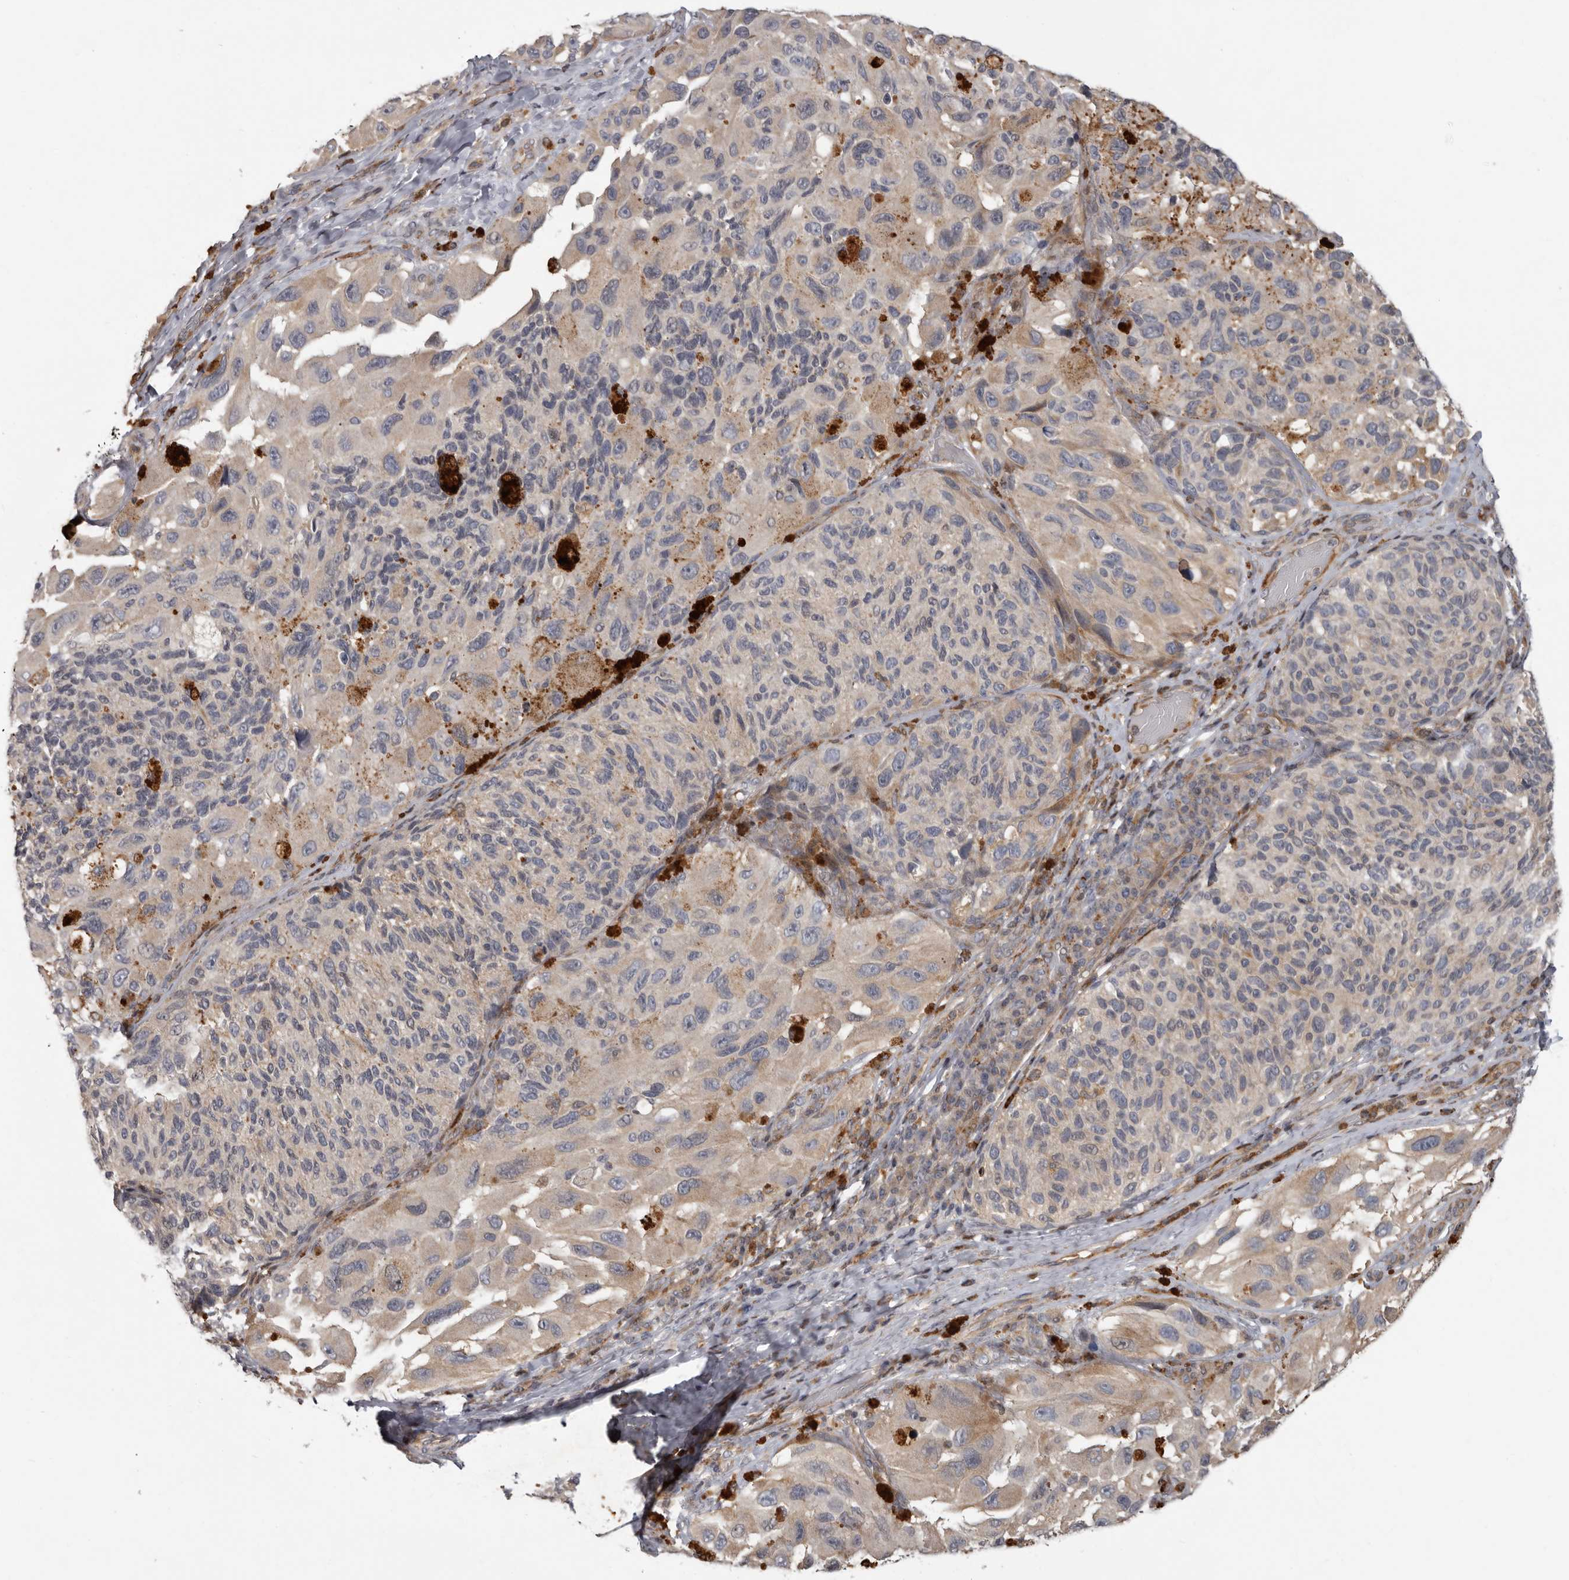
{"staining": {"intensity": "weak", "quantity": "<25%", "location": "cytoplasmic/membranous"}, "tissue": "melanoma", "cell_type": "Tumor cells", "image_type": "cancer", "snomed": [{"axis": "morphology", "description": "Malignant melanoma, NOS"}, {"axis": "topography", "description": "Skin"}], "caption": "The image reveals no significant positivity in tumor cells of melanoma.", "gene": "FGFR4", "patient": {"sex": "female", "age": 73}}